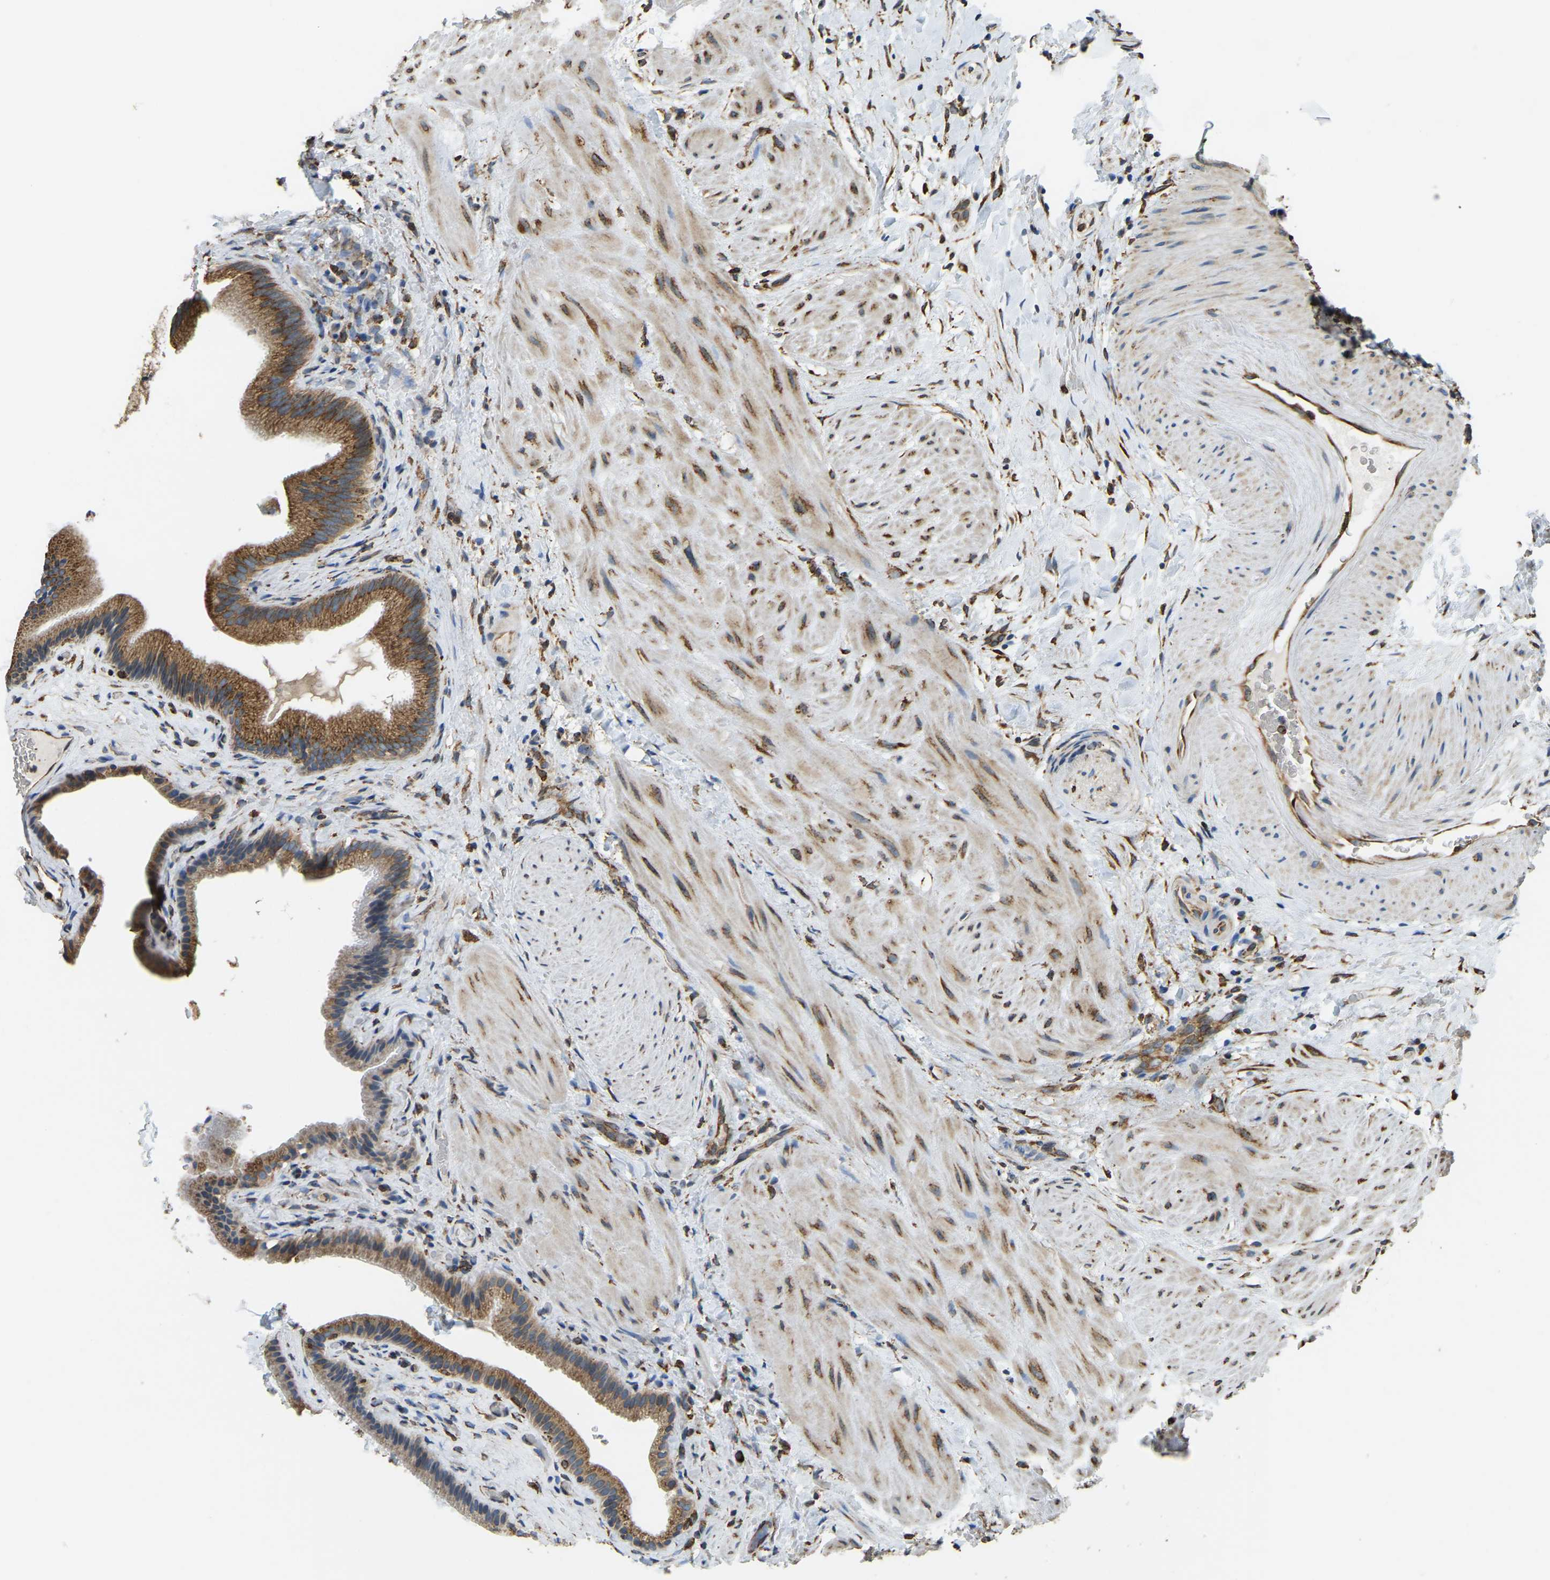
{"staining": {"intensity": "strong", "quantity": ">75%", "location": "cytoplasmic/membranous"}, "tissue": "gallbladder", "cell_type": "Glandular cells", "image_type": "normal", "snomed": [{"axis": "morphology", "description": "Normal tissue, NOS"}, {"axis": "topography", "description": "Gallbladder"}], "caption": "High-magnification brightfield microscopy of normal gallbladder stained with DAB (3,3'-diaminobenzidine) (brown) and counterstained with hematoxylin (blue). glandular cells exhibit strong cytoplasmic/membranous staining is identified in about>75% of cells. (DAB (3,3'-diaminobenzidine) IHC with brightfield microscopy, high magnification).", "gene": "RNF115", "patient": {"sex": "male", "age": 49}}